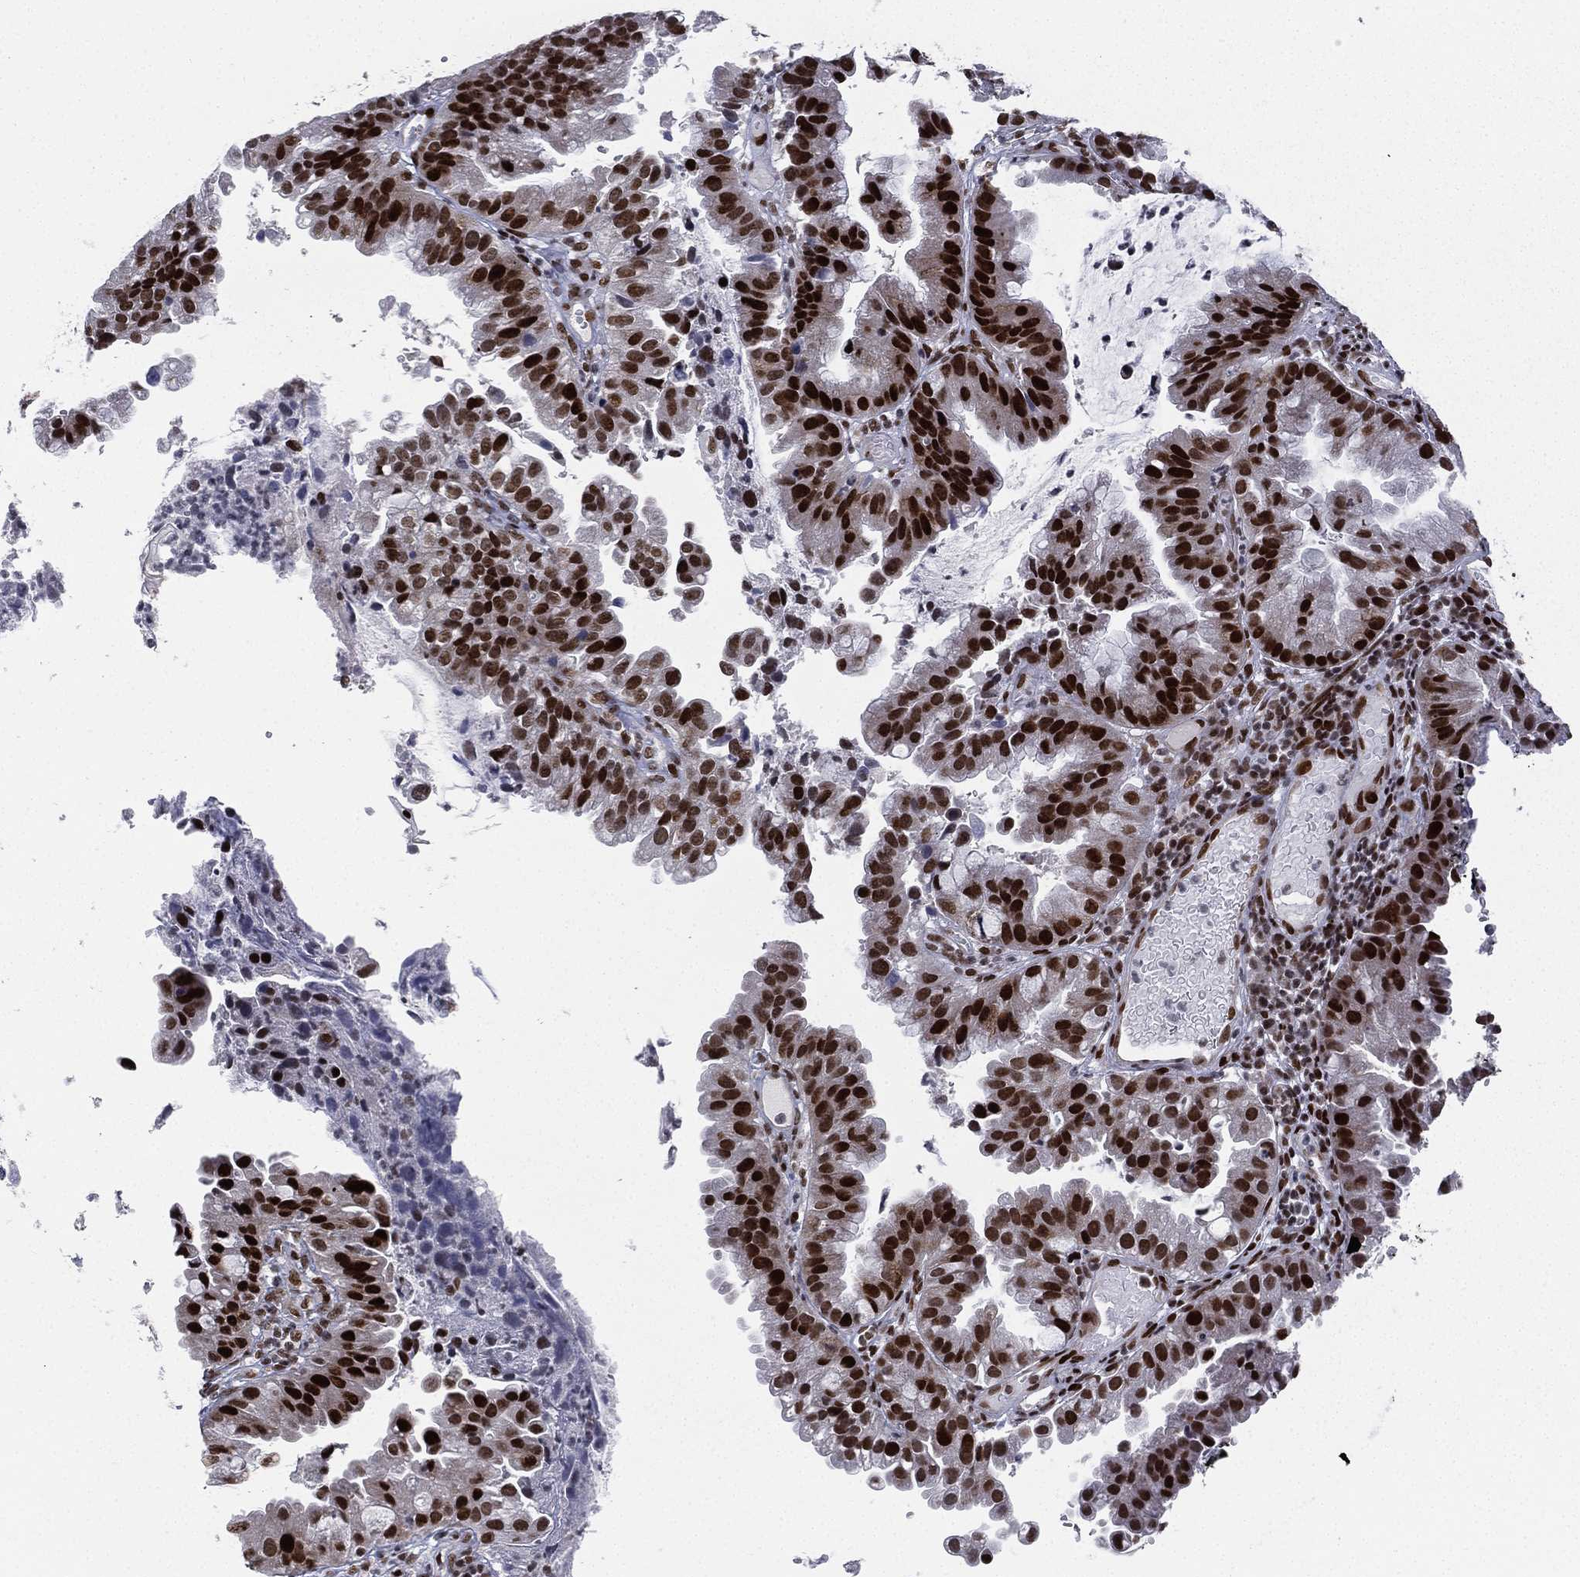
{"staining": {"intensity": "strong", "quantity": ">75%", "location": "nuclear"}, "tissue": "cervical cancer", "cell_type": "Tumor cells", "image_type": "cancer", "snomed": [{"axis": "morphology", "description": "Adenocarcinoma, NOS"}, {"axis": "topography", "description": "Cervix"}], "caption": "IHC micrograph of human cervical cancer stained for a protein (brown), which demonstrates high levels of strong nuclear expression in approximately >75% of tumor cells.", "gene": "RTF1", "patient": {"sex": "female", "age": 34}}